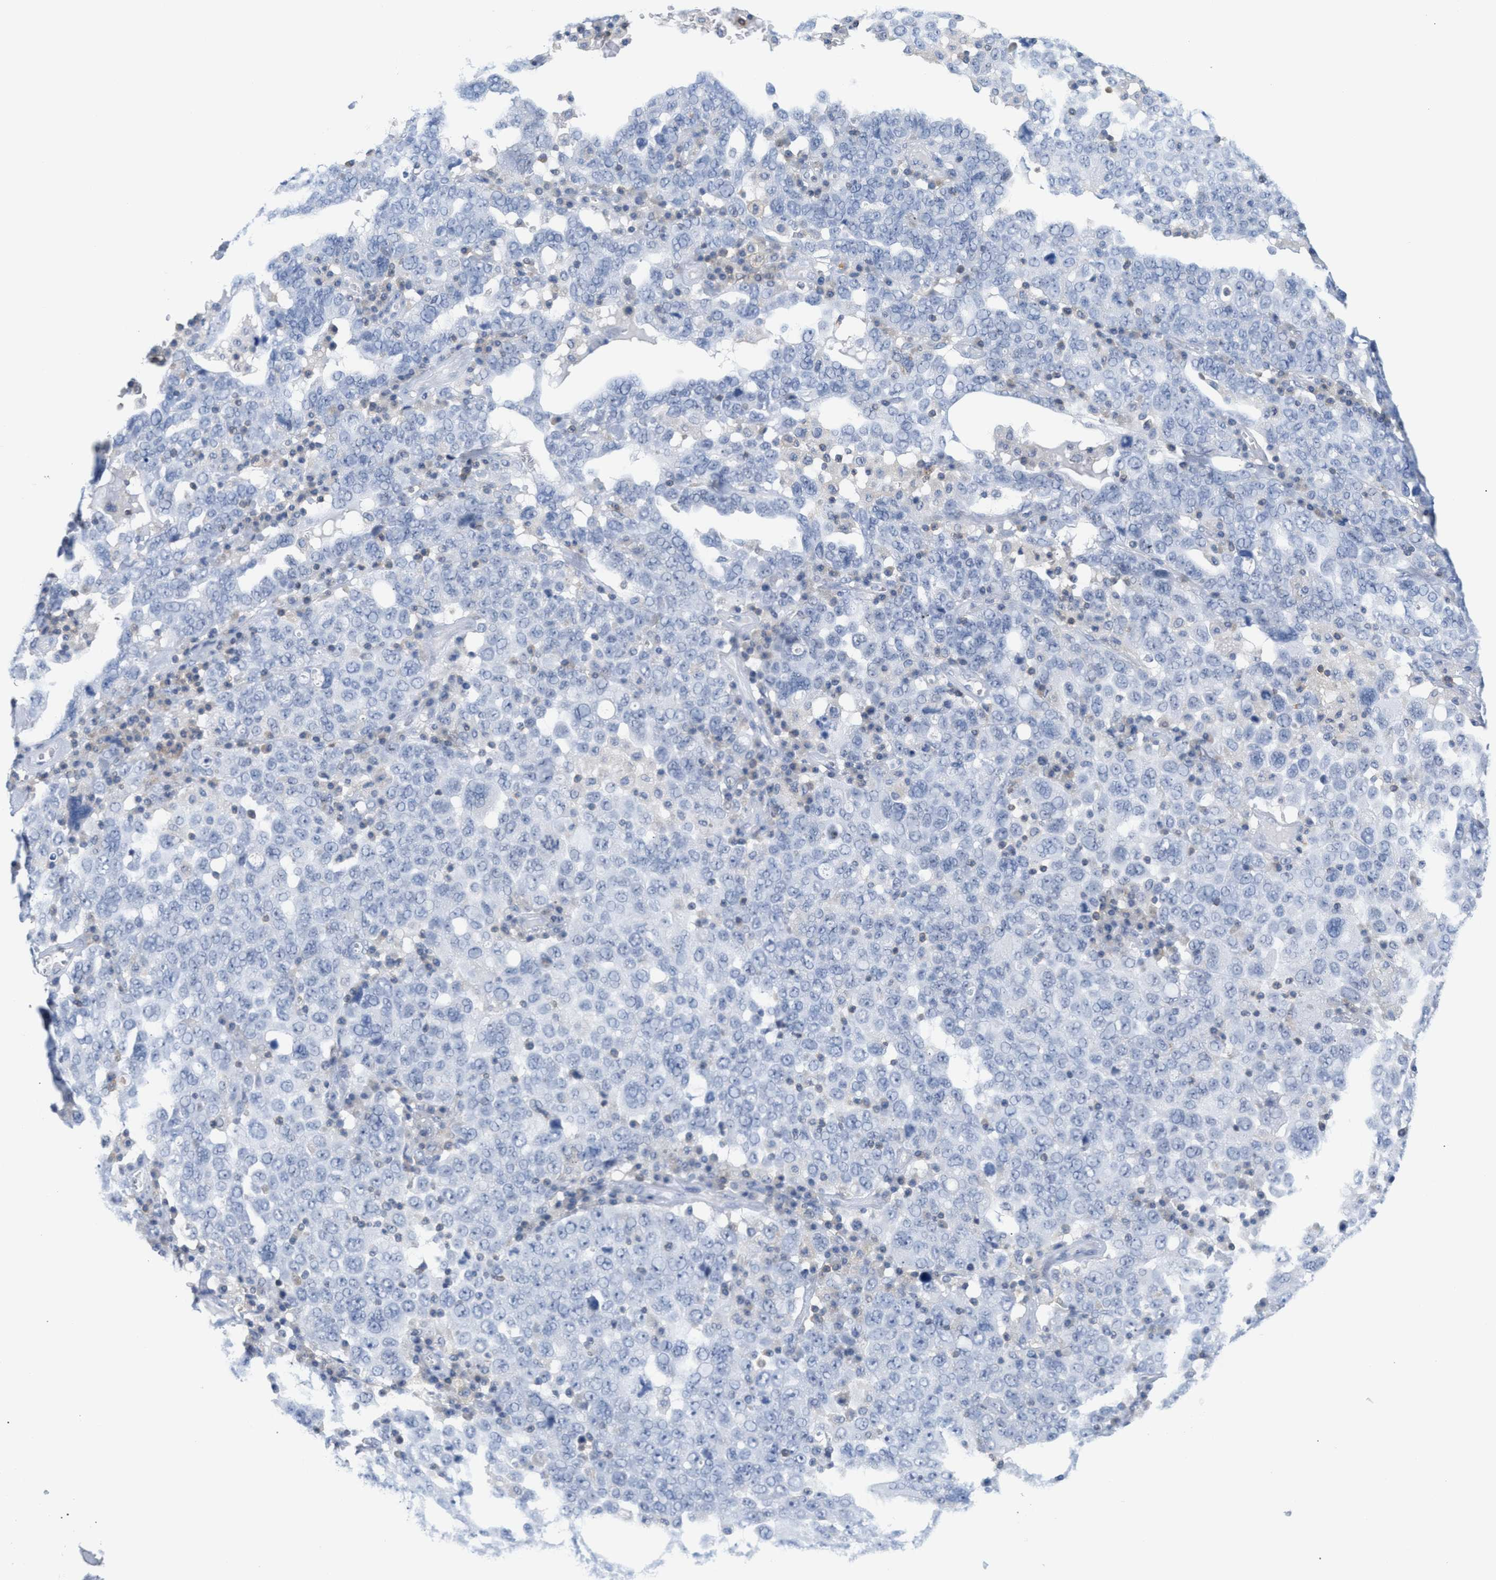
{"staining": {"intensity": "negative", "quantity": "none", "location": "none"}, "tissue": "ovarian cancer", "cell_type": "Tumor cells", "image_type": "cancer", "snomed": [{"axis": "morphology", "description": "Carcinoma, endometroid"}, {"axis": "topography", "description": "Ovary"}], "caption": "An IHC micrograph of ovarian endometroid carcinoma is shown. There is no staining in tumor cells of ovarian endometroid carcinoma.", "gene": "IL16", "patient": {"sex": "female", "age": 62}}